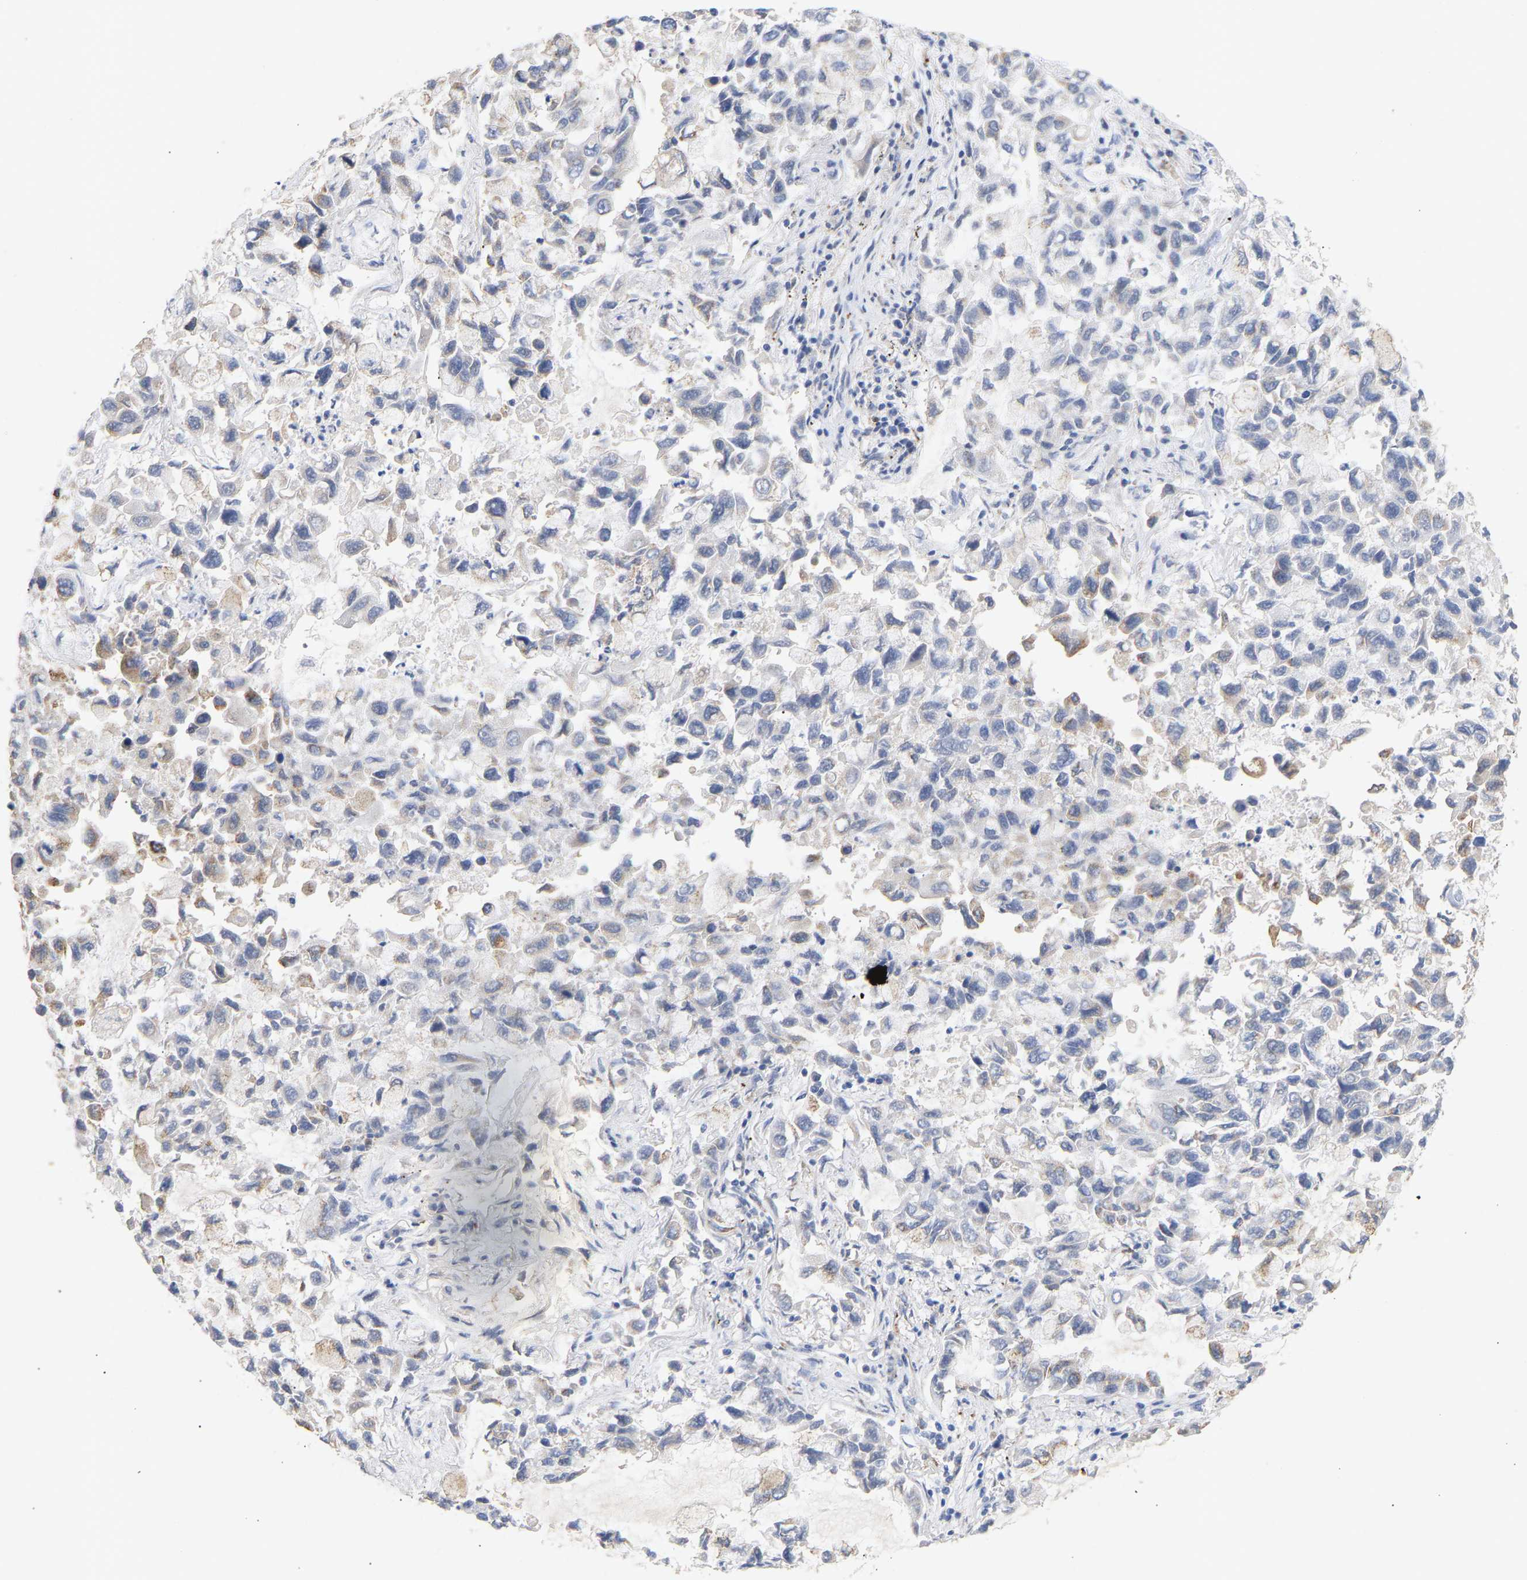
{"staining": {"intensity": "weak", "quantity": "<25%", "location": "cytoplasmic/membranous"}, "tissue": "lung cancer", "cell_type": "Tumor cells", "image_type": "cancer", "snomed": [{"axis": "morphology", "description": "Adenocarcinoma, NOS"}, {"axis": "topography", "description": "Lung"}], "caption": "This histopathology image is of adenocarcinoma (lung) stained with immunohistochemistry to label a protein in brown with the nuclei are counter-stained blue. There is no expression in tumor cells.", "gene": "SELENOM", "patient": {"sex": "male", "age": 64}}